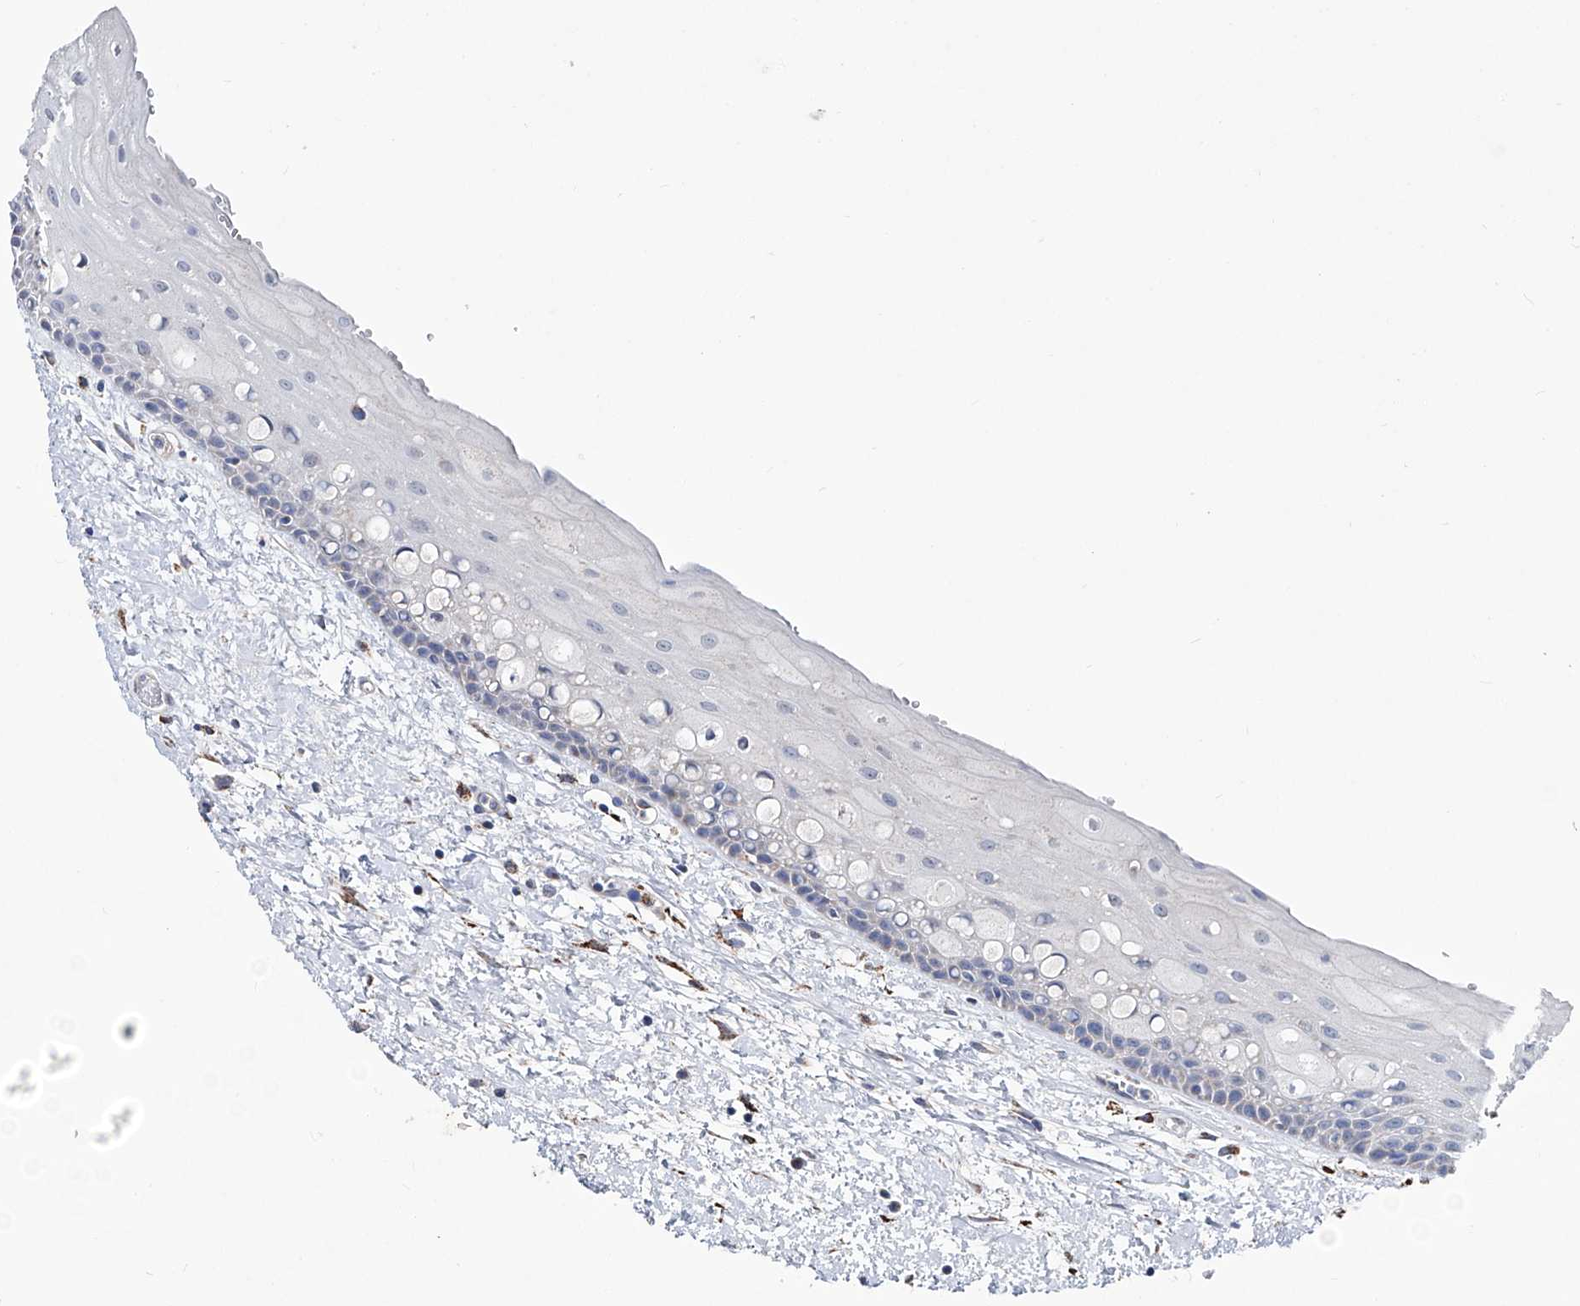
{"staining": {"intensity": "moderate", "quantity": "<25%", "location": "cytoplasmic/membranous"}, "tissue": "oral mucosa", "cell_type": "Squamous epithelial cells", "image_type": "normal", "snomed": [{"axis": "morphology", "description": "Normal tissue, NOS"}, {"axis": "topography", "description": "Oral tissue"}], "caption": "High-power microscopy captured an immunohistochemistry (IHC) image of benign oral mucosa, revealing moderate cytoplasmic/membranous staining in about <25% of squamous epithelial cells.", "gene": "NHS", "patient": {"sex": "female", "age": 76}}